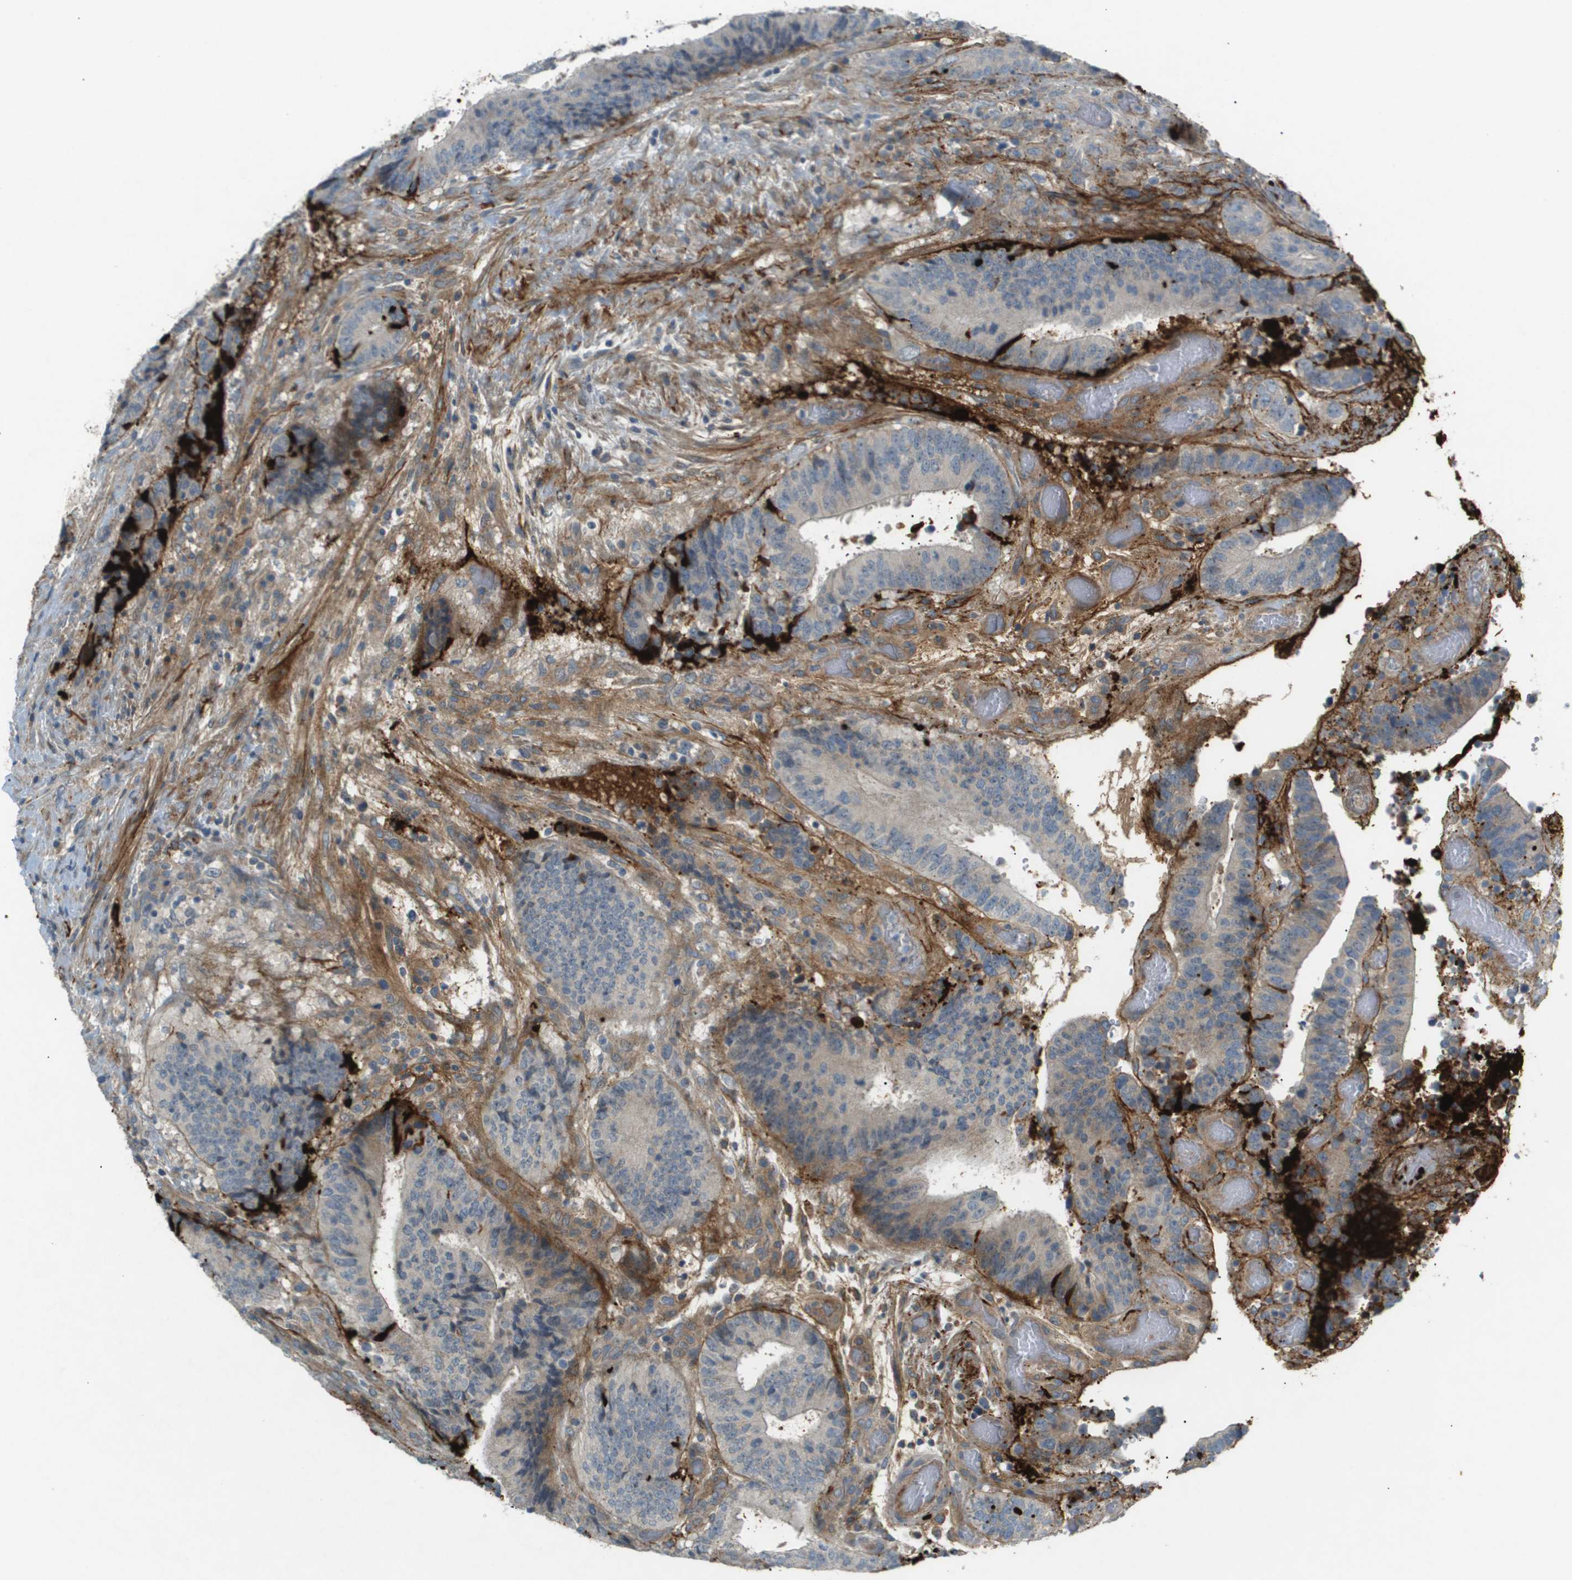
{"staining": {"intensity": "negative", "quantity": "none", "location": "none"}, "tissue": "colorectal cancer", "cell_type": "Tumor cells", "image_type": "cancer", "snomed": [{"axis": "morphology", "description": "Adenocarcinoma, NOS"}, {"axis": "topography", "description": "Rectum"}], "caption": "Image shows no significant protein positivity in tumor cells of colorectal adenocarcinoma.", "gene": "VTN", "patient": {"sex": "male", "age": 72}}